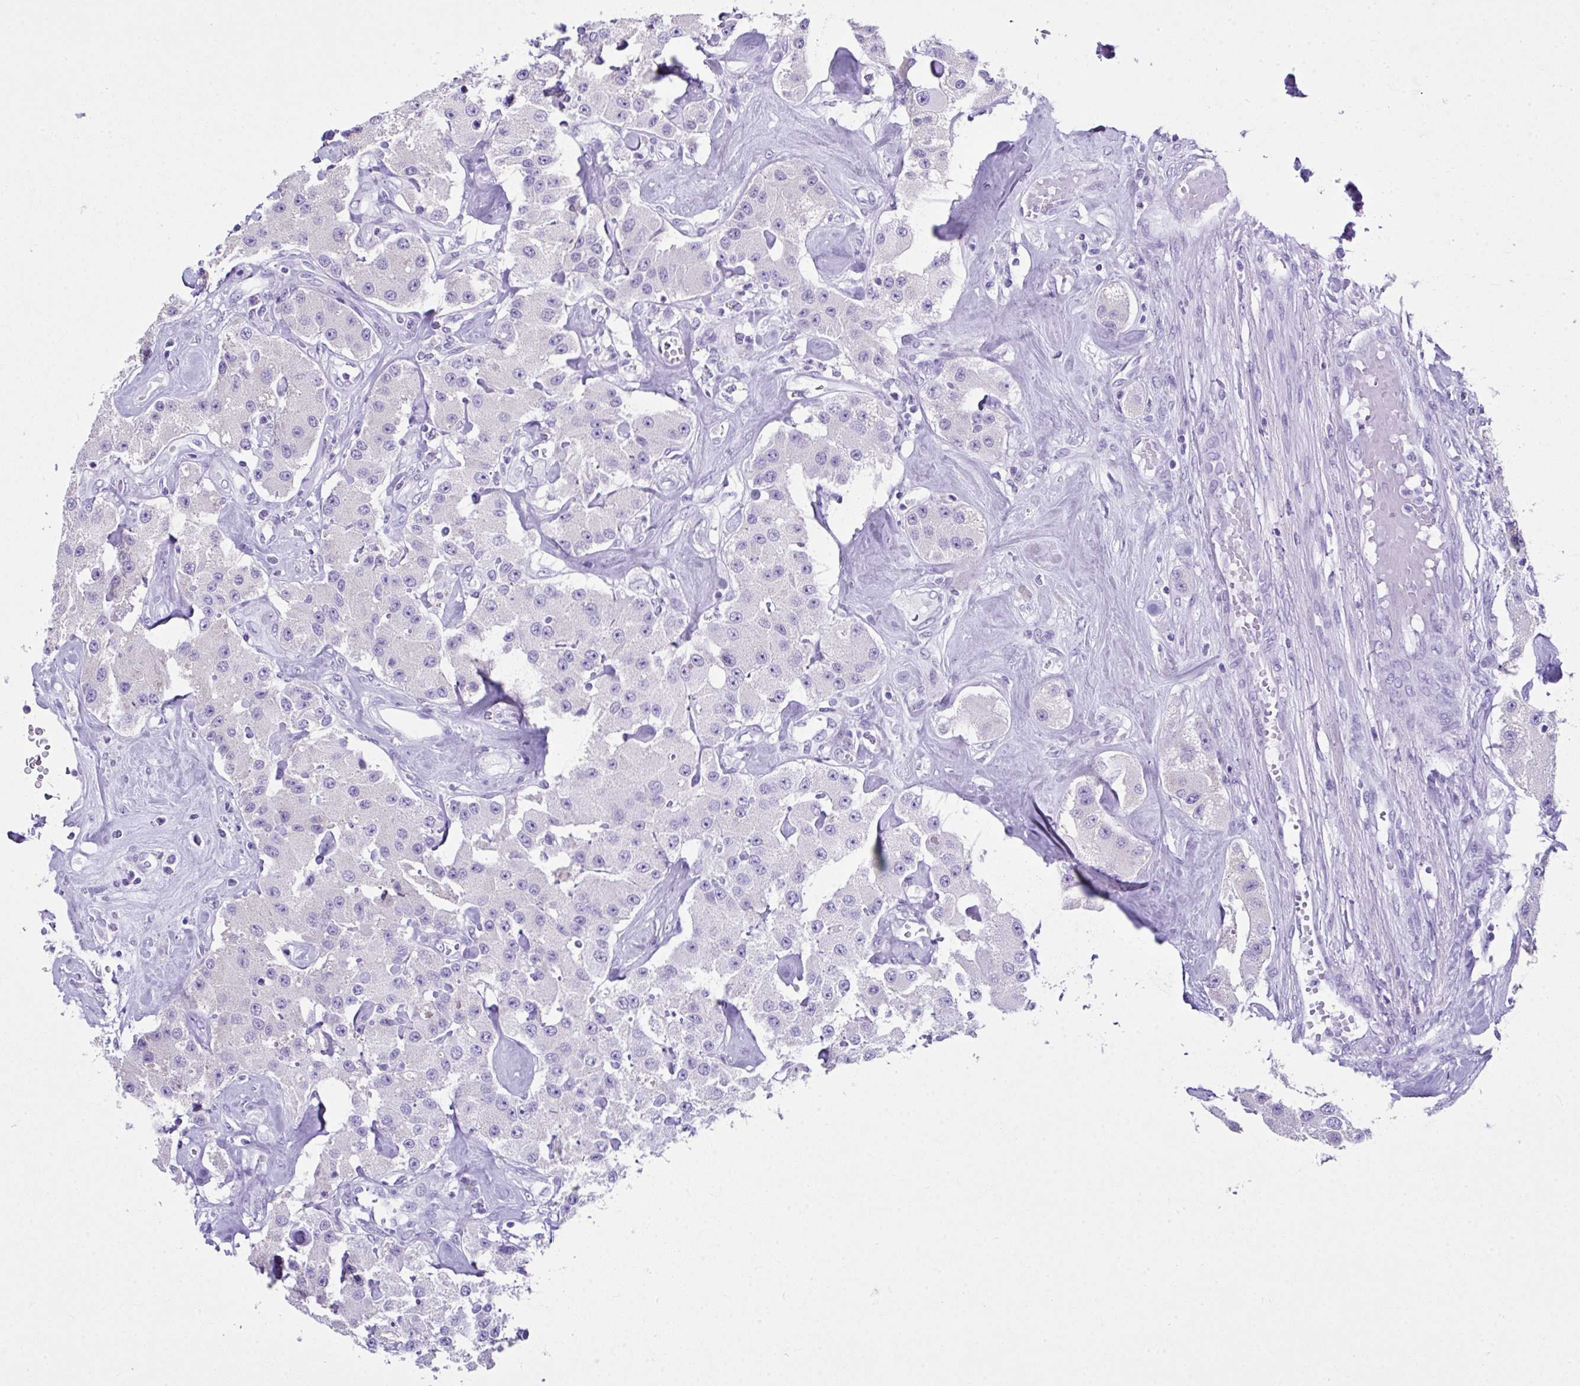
{"staining": {"intensity": "negative", "quantity": "none", "location": "none"}, "tissue": "carcinoid", "cell_type": "Tumor cells", "image_type": "cancer", "snomed": [{"axis": "morphology", "description": "Carcinoid, malignant, NOS"}, {"axis": "topography", "description": "Pancreas"}], "caption": "There is no significant expression in tumor cells of malignant carcinoid. (Immunohistochemistry, brightfield microscopy, high magnification).", "gene": "LGALS4", "patient": {"sex": "male", "age": 41}}